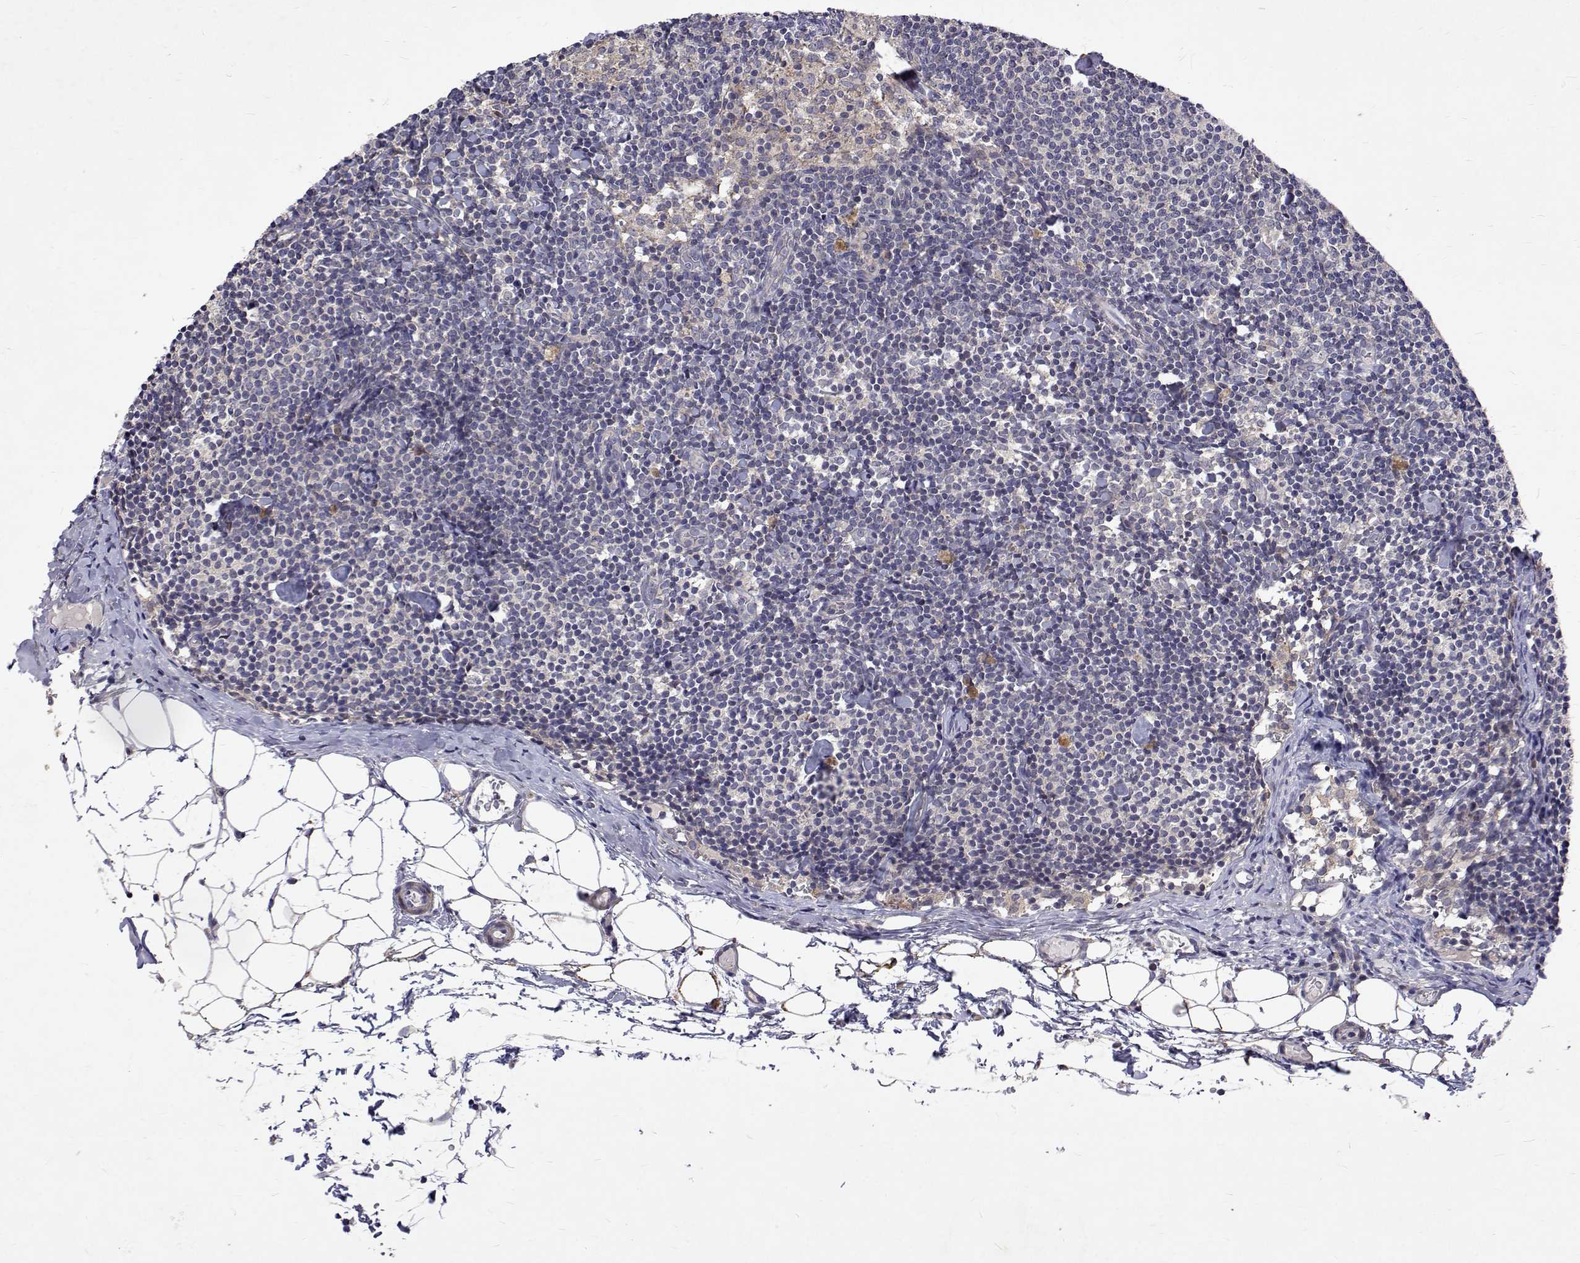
{"staining": {"intensity": "weak", "quantity": "<25%", "location": "cytoplasmic/membranous"}, "tissue": "lymph node", "cell_type": "Germinal center cells", "image_type": "normal", "snomed": [{"axis": "morphology", "description": "Normal tissue, NOS"}, {"axis": "topography", "description": "Lymph node"}], "caption": "Protein analysis of normal lymph node reveals no significant expression in germinal center cells.", "gene": "ALKBH8", "patient": {"sex": "female", "age": 41}}